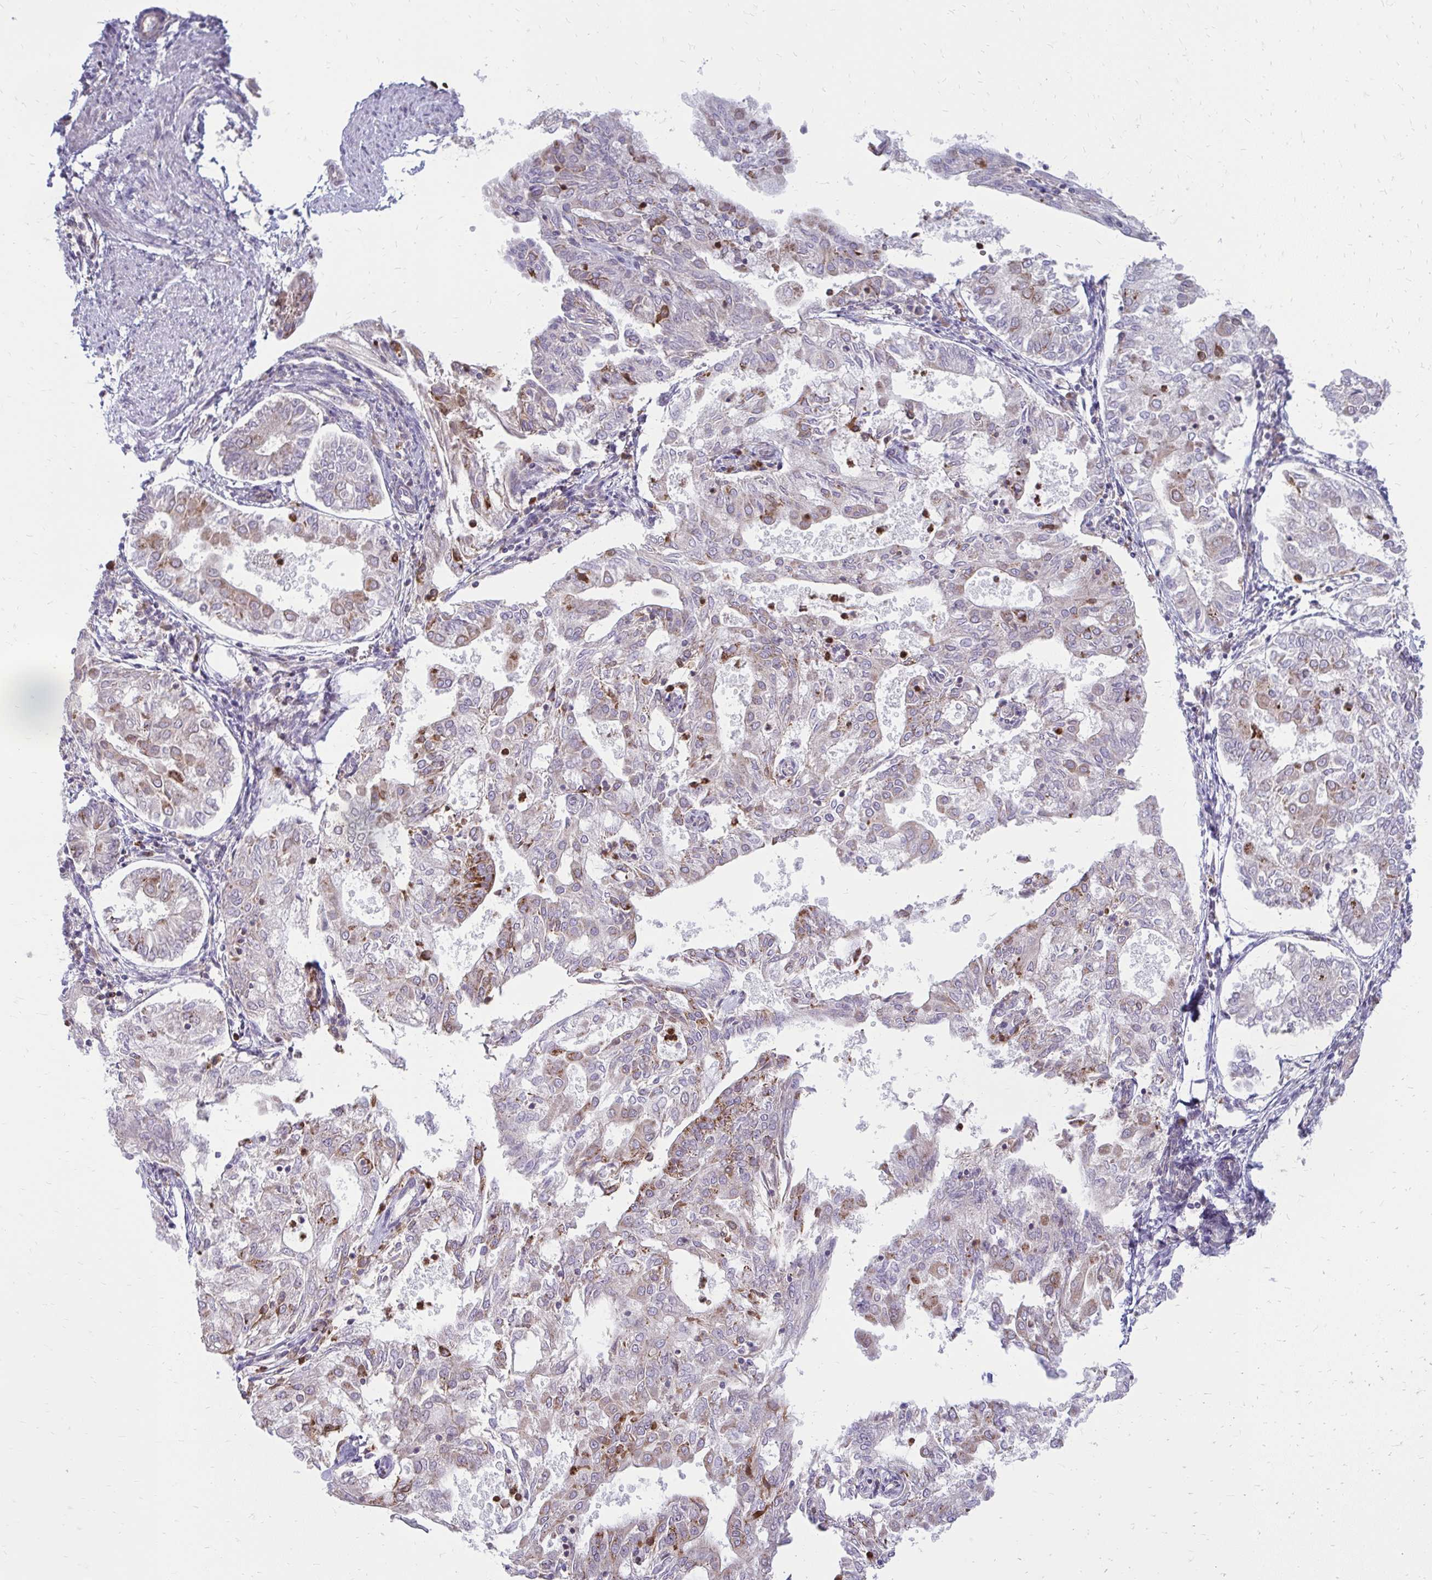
{"staining": {"intensity": "negative", "quantity": "none", "location": "none"}, "tissue": "endometrial cancer", "cell_type": "Tumor cells", "image_type": "cancer", "snomed": [{"axis": "morphology", "description": "Adenocarcinoma, NOS"}, {"axis": "topography", "description": "Endometrium"}], "caption": "Immunohistochemical staining of endometrial adenocarcinoma demonstrates no significant staining in tumor cells. (DAB (3,3'-diaminobenzidine) immunohistochemistry with hematoxylin counter stain).", "gene": "ASAP1", "patient": {"sex": "female", "age": 68}}